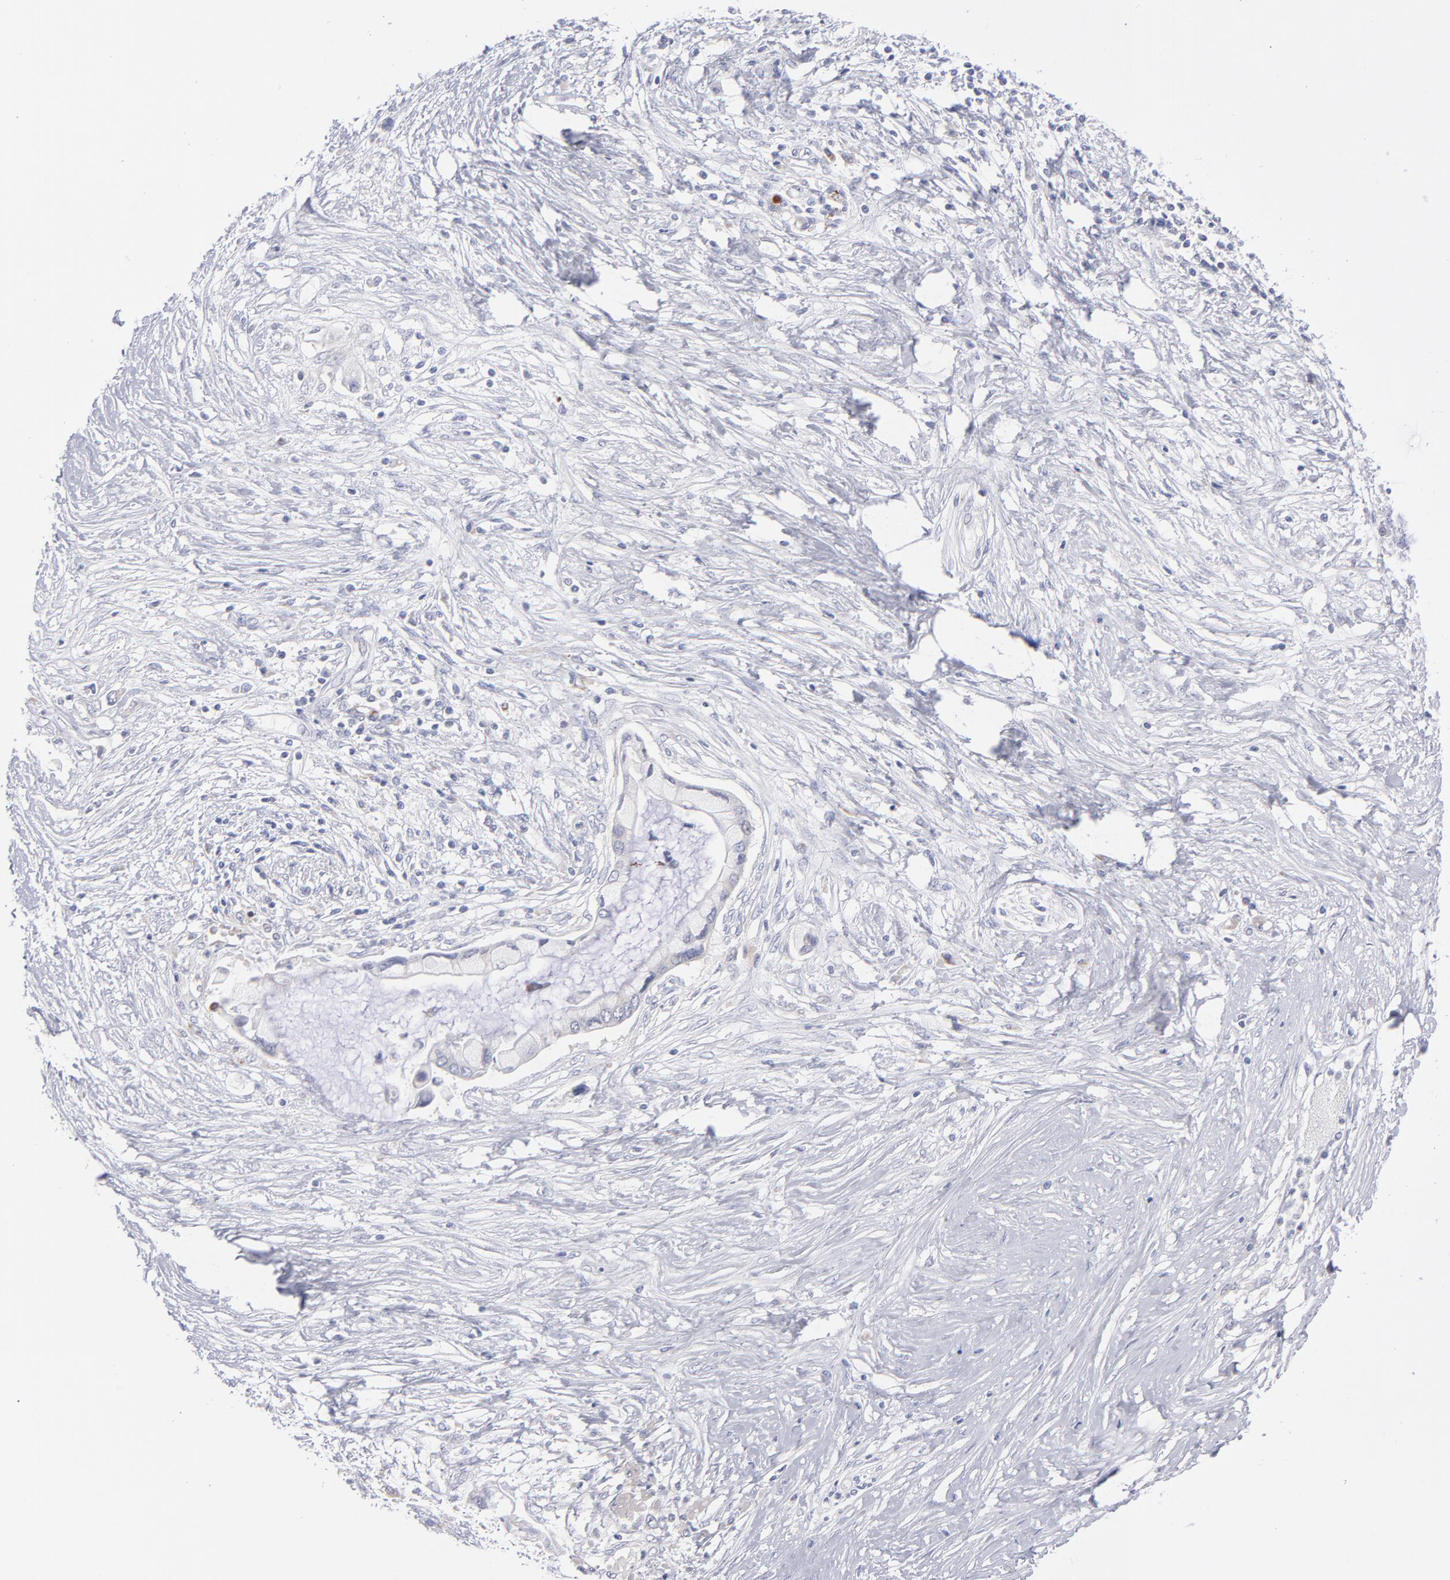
{"staining": {"intensity": "weak", "quantity": "<25%", "location": "cytoplasmic/membranous"}, "tissue": "pancreatic cancer", "cell_type": "Tumor cells", "image_type": "cancer", "snomed": [{"axis": "morphology", "description": "Adenocarcinoma, NOS"}, {"axis": "topography", "description": "Pancreas"}], "caption": "Immunohistochemistry micrograph of adenocarcinoma (pancreatic) stained for a protein (brown), which shows no staining in tumor cells.", "gene": "MTHFD2", "patient": {"sex": "female", "age": 59}}